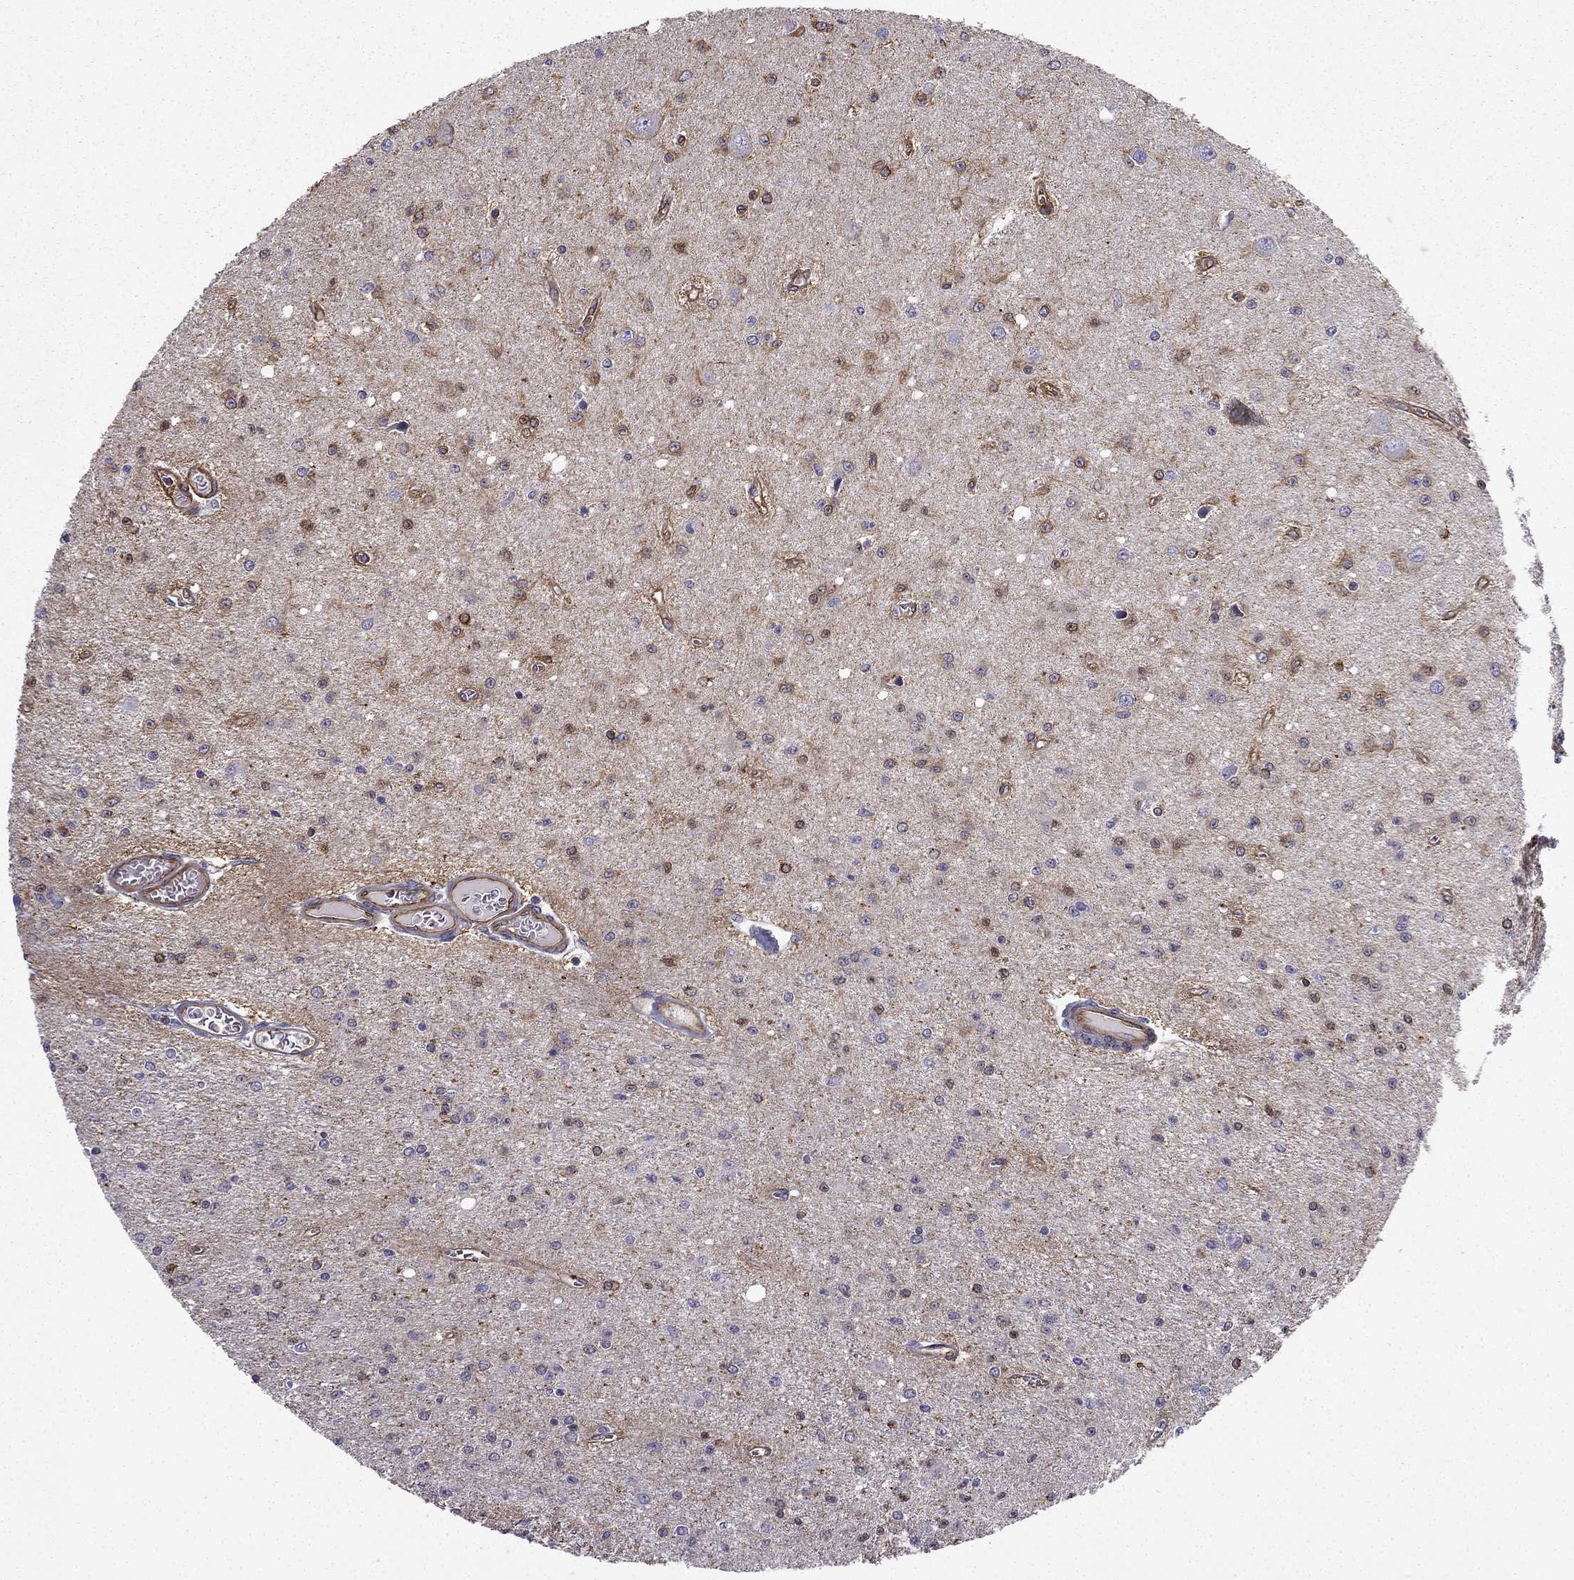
{"staining": {"intensity": "strong", "quantity": "<25%", "location": "cytoplasmic/membranous"}, "tissue": "glioma", "cell_type": "Tumor cells", "image_type": "cancer", "snomed": [{"axis": "morphology", "description": "Glioma, malignant, Low grade"}, {"axis": "topography", "description": "Brain"}], "caption": "Low-grade glioma (malignant) was stained to show a protein in brown. There is medium levels of strong cytoplasmic/membranous staining in about <25% of tumor cells.", "gene": "MAP4", "patient": {"sex": "female", "age": 45}}